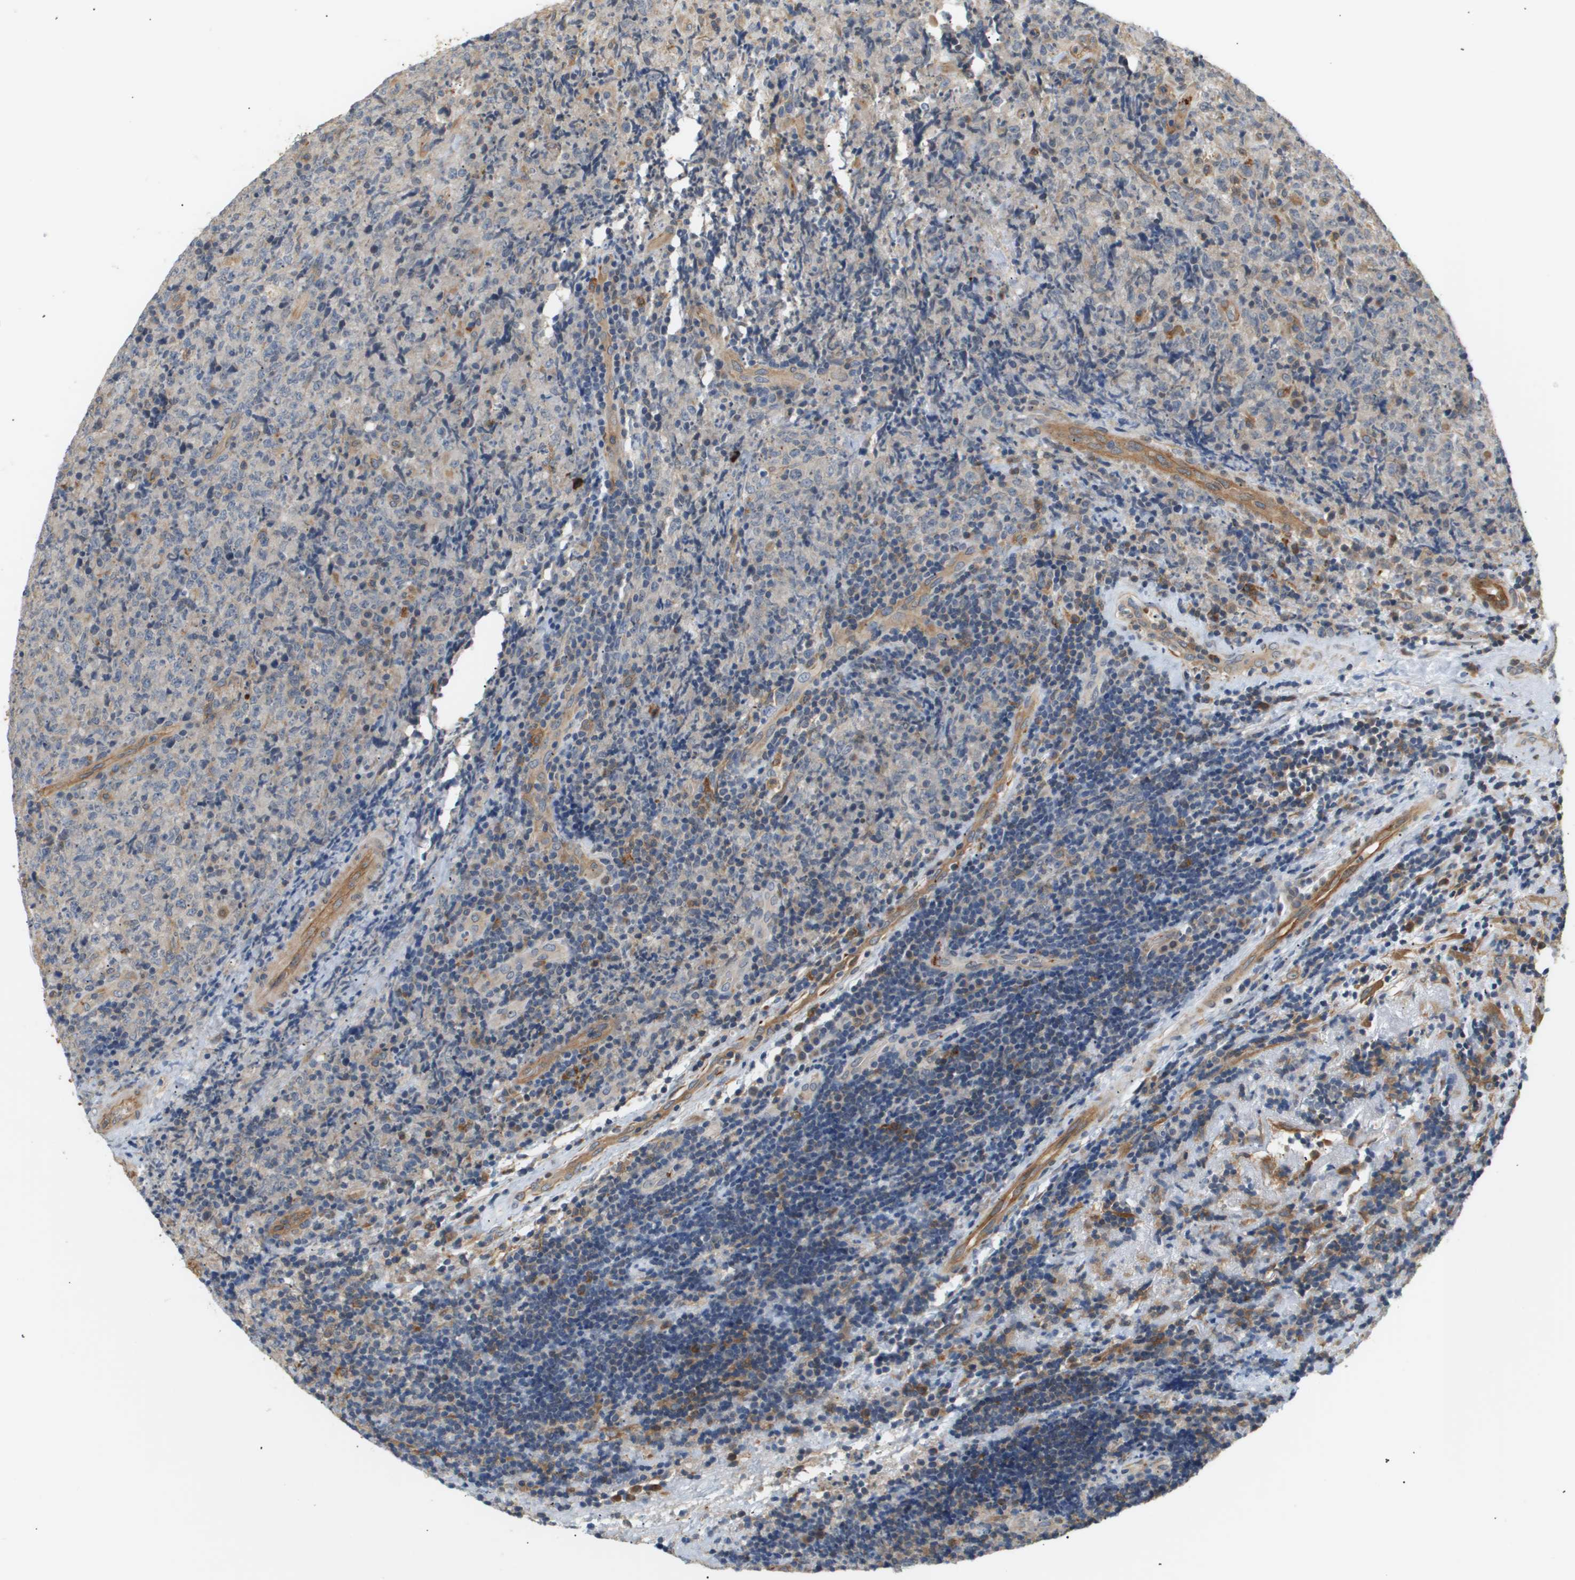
{"staining": {"intensity": "negative", "quantity": "none", "location": "none"}, "tissue": "lymphoma", "cell_type": "Tumor cells", "image_type": "cancer", "snomed": [{"axis": "morphology", "description": "Malignant lymphoma, non-Hodgkin's type, High grade"}, {"axis": "topography", "description": "Tonsil"}], "caption": "The image demonstrates no staining of tumor cells in lymphoma. (DAB (3,3'-diaminobenzidine) immunohistochemistry (IHC) with hematoxylin counter stain).", "gene": "CORO2B", "patient": {"sex": "female", "age": 36}}